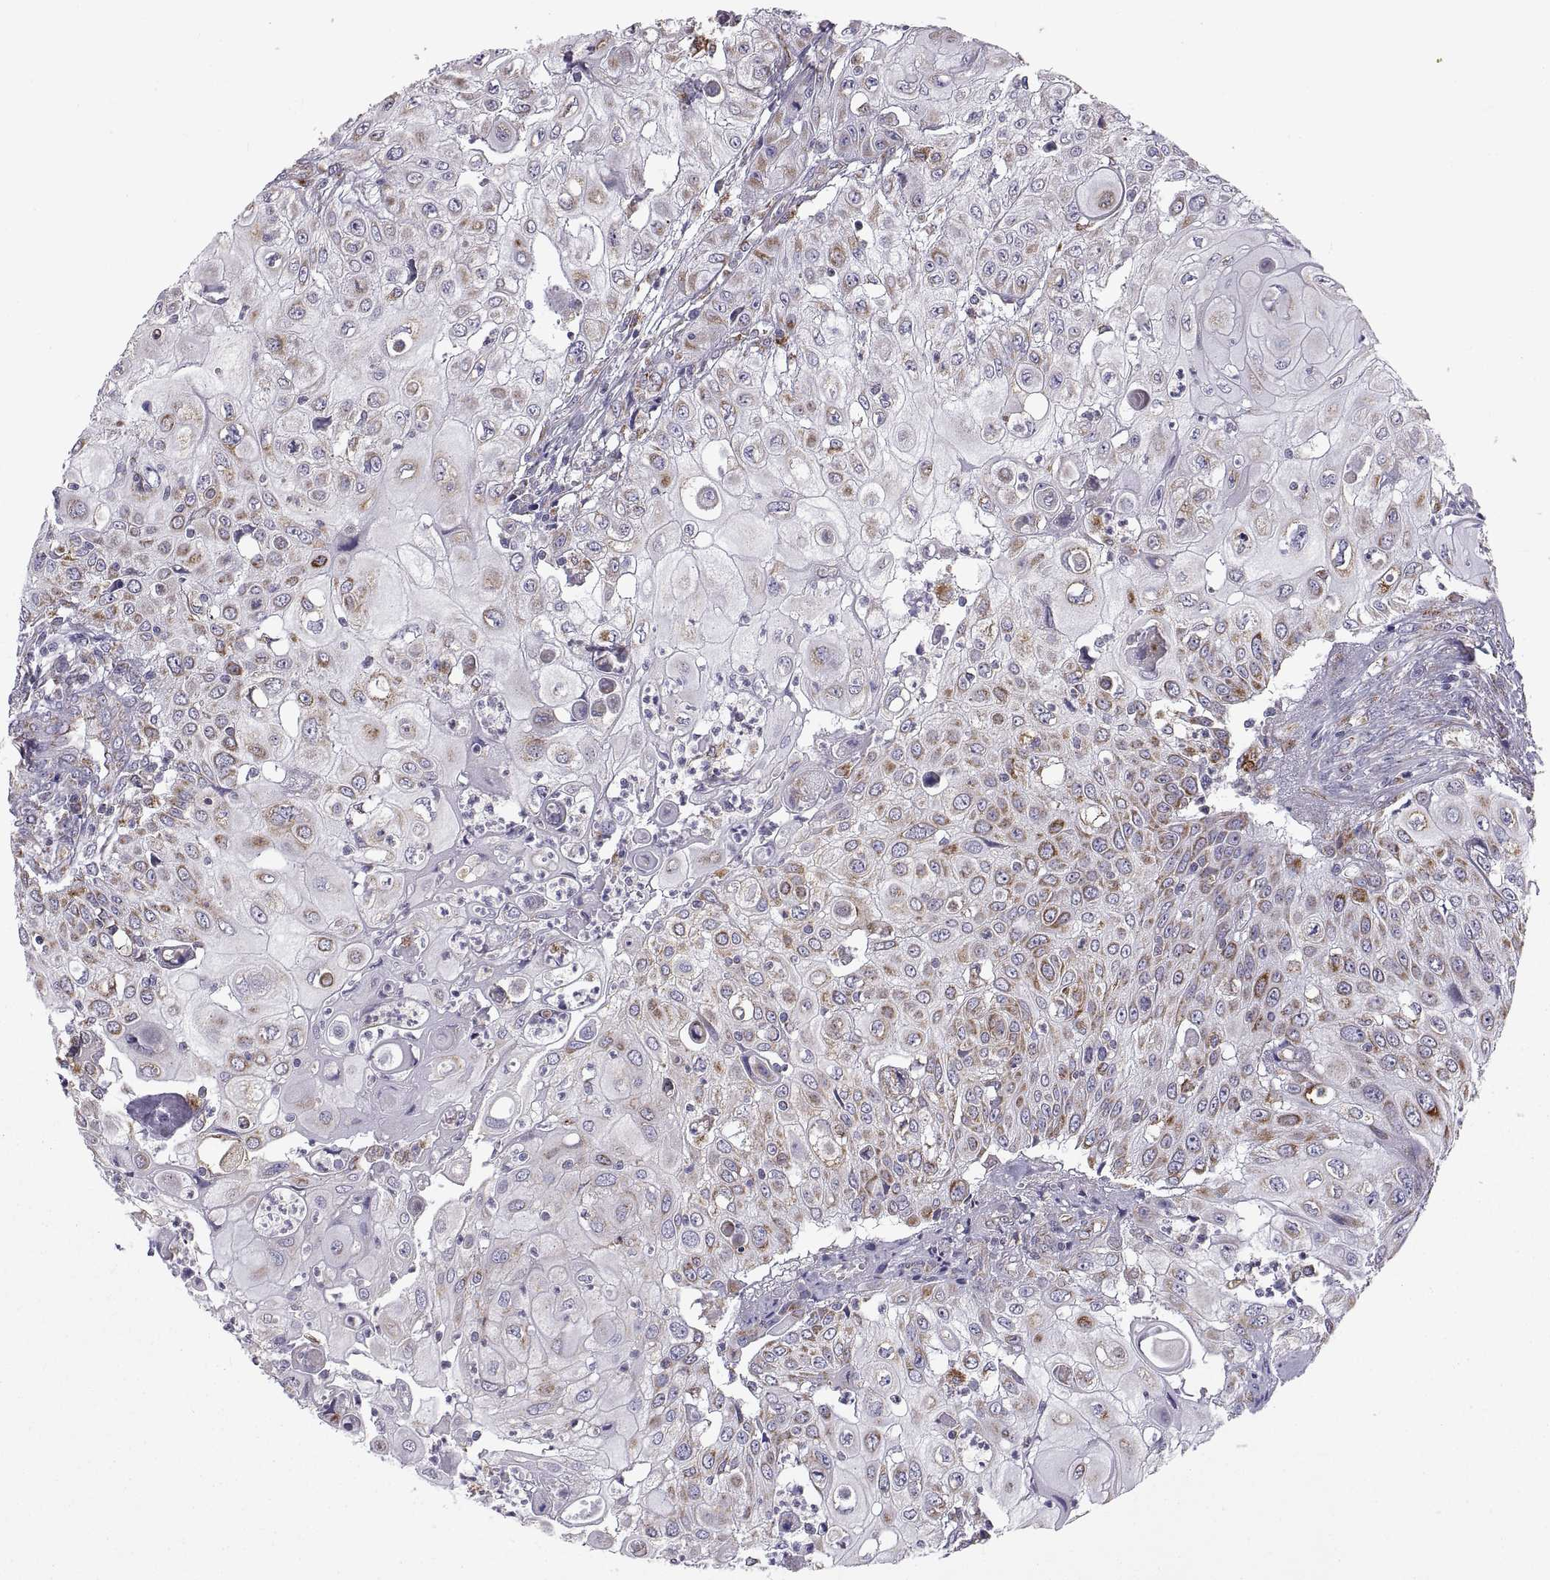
{"staining": {"intensity": "strong", "quantity": "25%-75%", "location": "cytoplasmic/membranous"}, "tissue": "urothelial cancer", "cell_type": "Tumor cells", "image_type": "cancer", "snomed": [{"axis": "morphology", "description": "Urothelial carcinoma, High grade"}, {"axis": "topography", "description": "Urinary bladder"}], "caption": "DAB (3,3'-diaminobenzidine) immunohistochemical staining of human high-grade urothelial carcinoma reveals strong cytoplasmic/membranous protein staining in about 25%-75% of tumor cells.", "gene": "ARSD", "patient": {"sex": "female", "age": 79}}